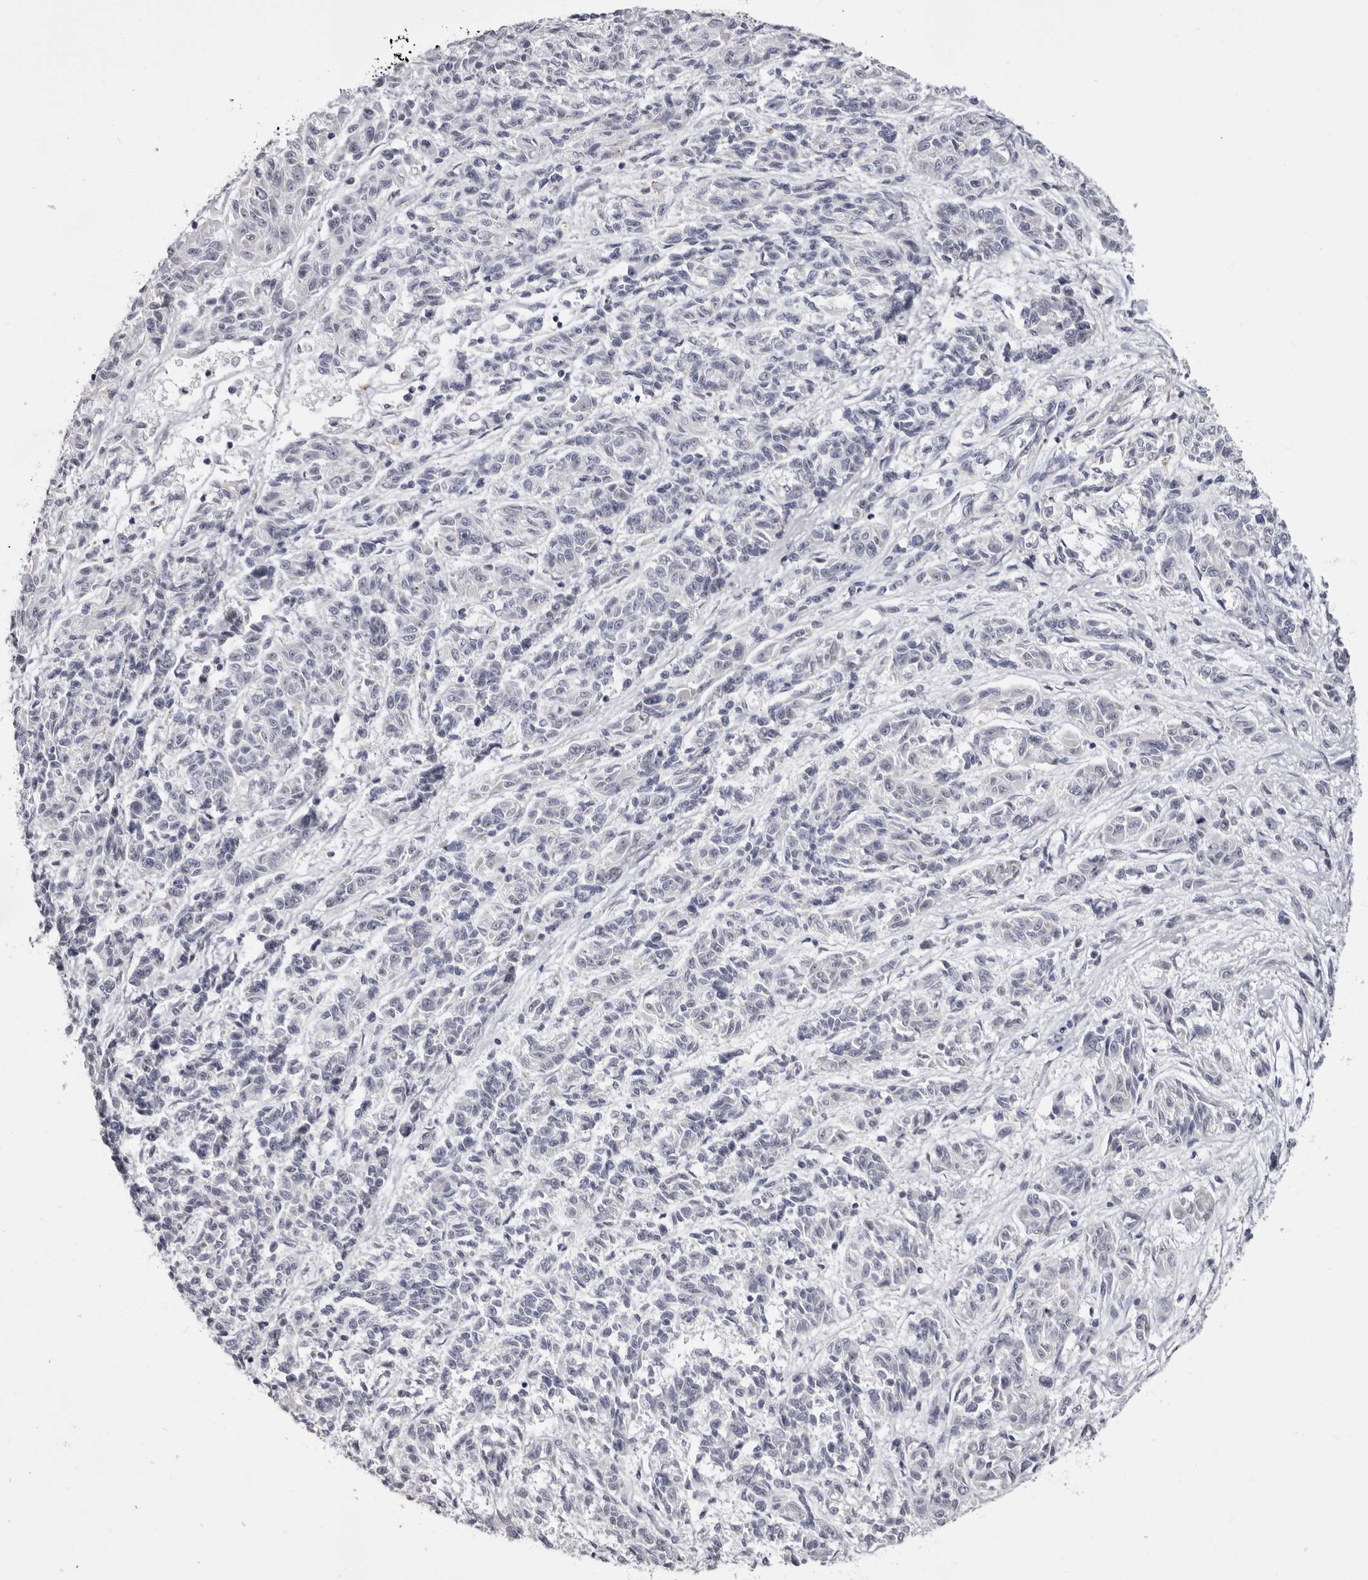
{"staining": {"intensity": "negative", "quantity": "none", "location": "none"}, "tissue": "melanoma", "cell_type": "Tumor cells", "image_type": "cancer", "snomed": [{"axis": "morphology", "description": "Malignant melanoma, NOS"}, {"axis": "topography", "description": "Skin"}], "caption": "Malignant melanoma was stained to show a protein in brown. There is no significant staining in tumor cells. (DAB immunohistochemistry, high magnification).", "gene": "CASQ1", "patient": {"sex": "male", "age": 53}}